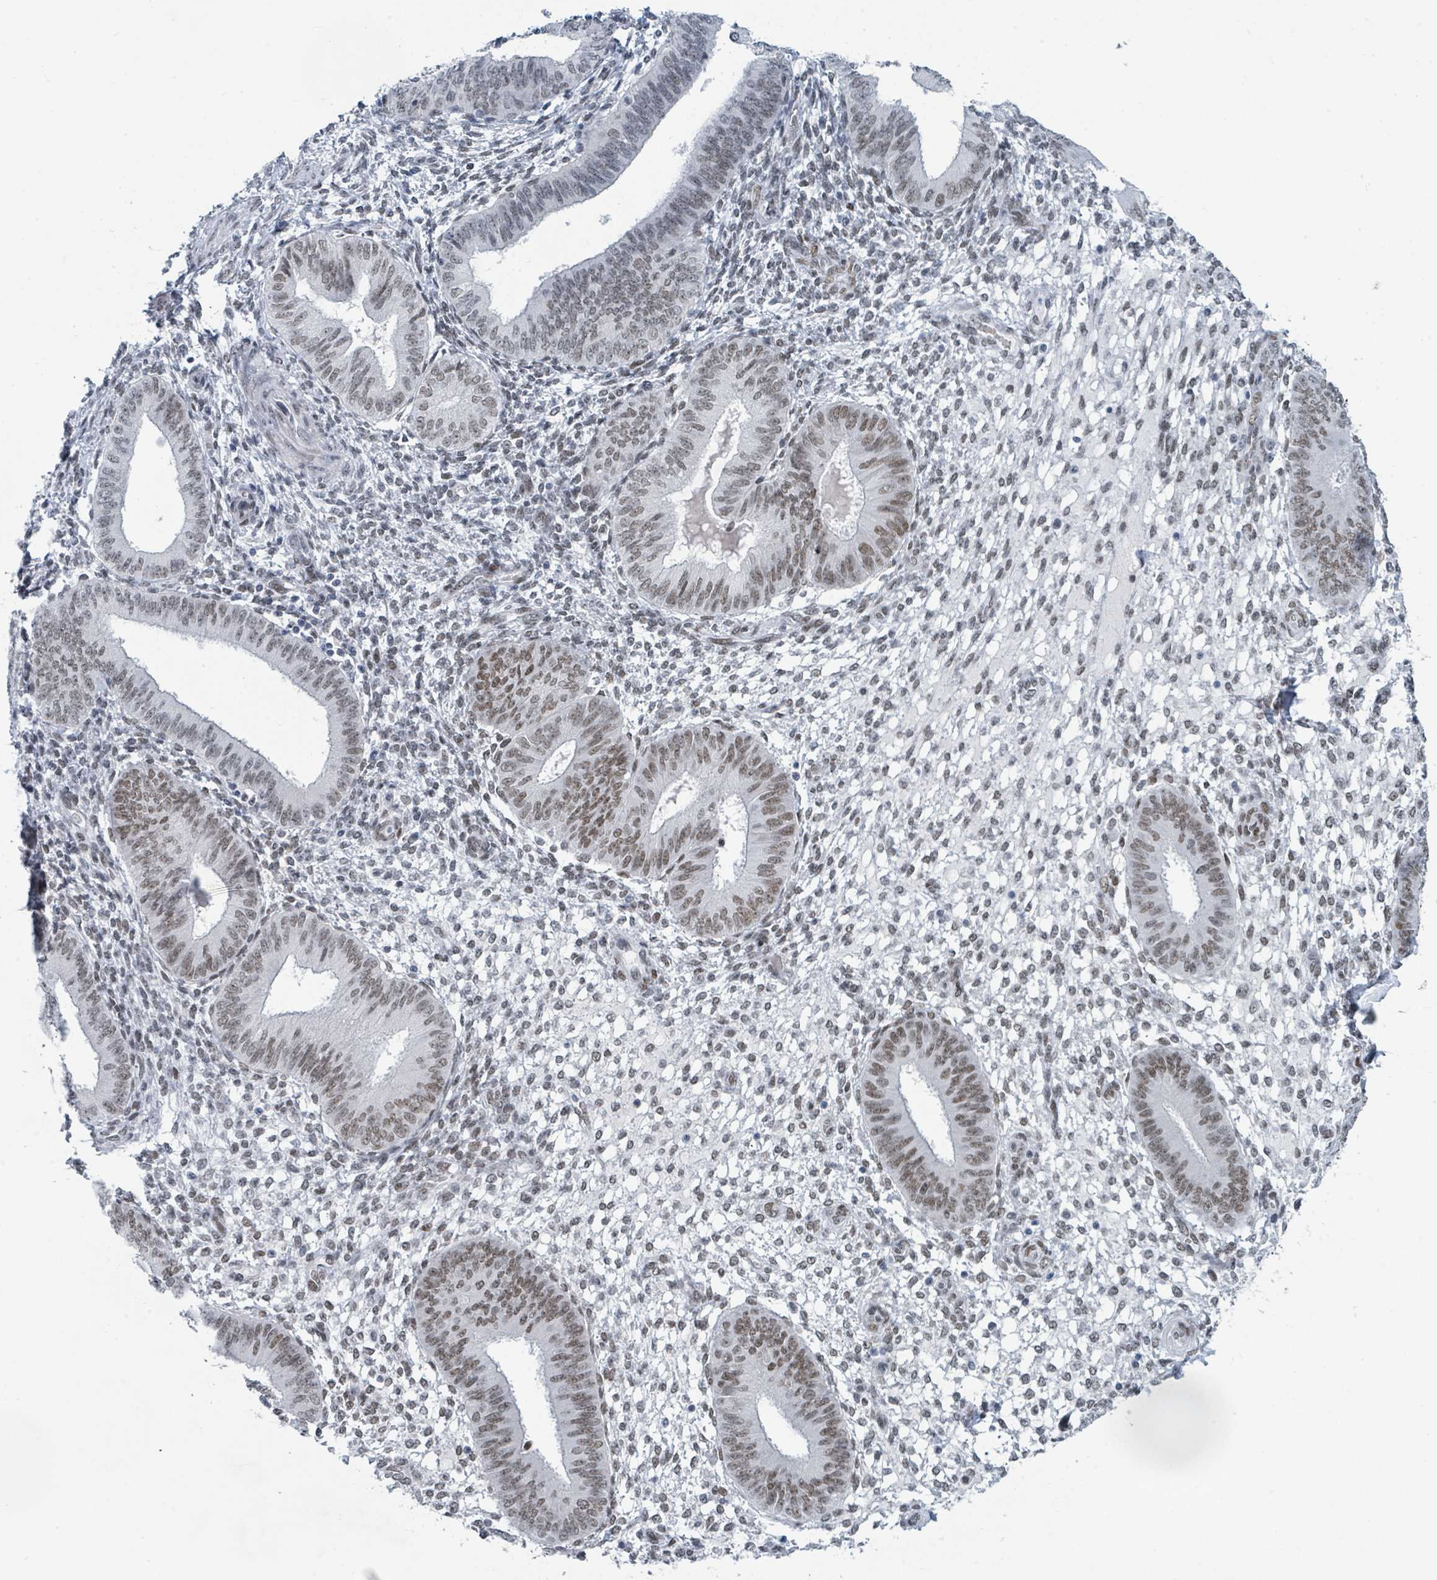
{"staining": {"intensity": "weak", "quantity": "25%-75%", "location": "nuclear"}, "tissue": "endometrium", "cell_type": "Cells in endometrial stroma", "image_type": "normal", "snomed": [{"axis": "morphology", "description": "Normal tissue, NOS"}, {"axis": "topography", "description": "Endometrium"}], "caption": "Brown immunohistochemical staining in normal human endometrium demonstrates weak nuclear positivity in about 25%-75% of cells in endometrial stroma.", "gene": "EHMT2", "patient": {"sex": "female", "age": 49}}